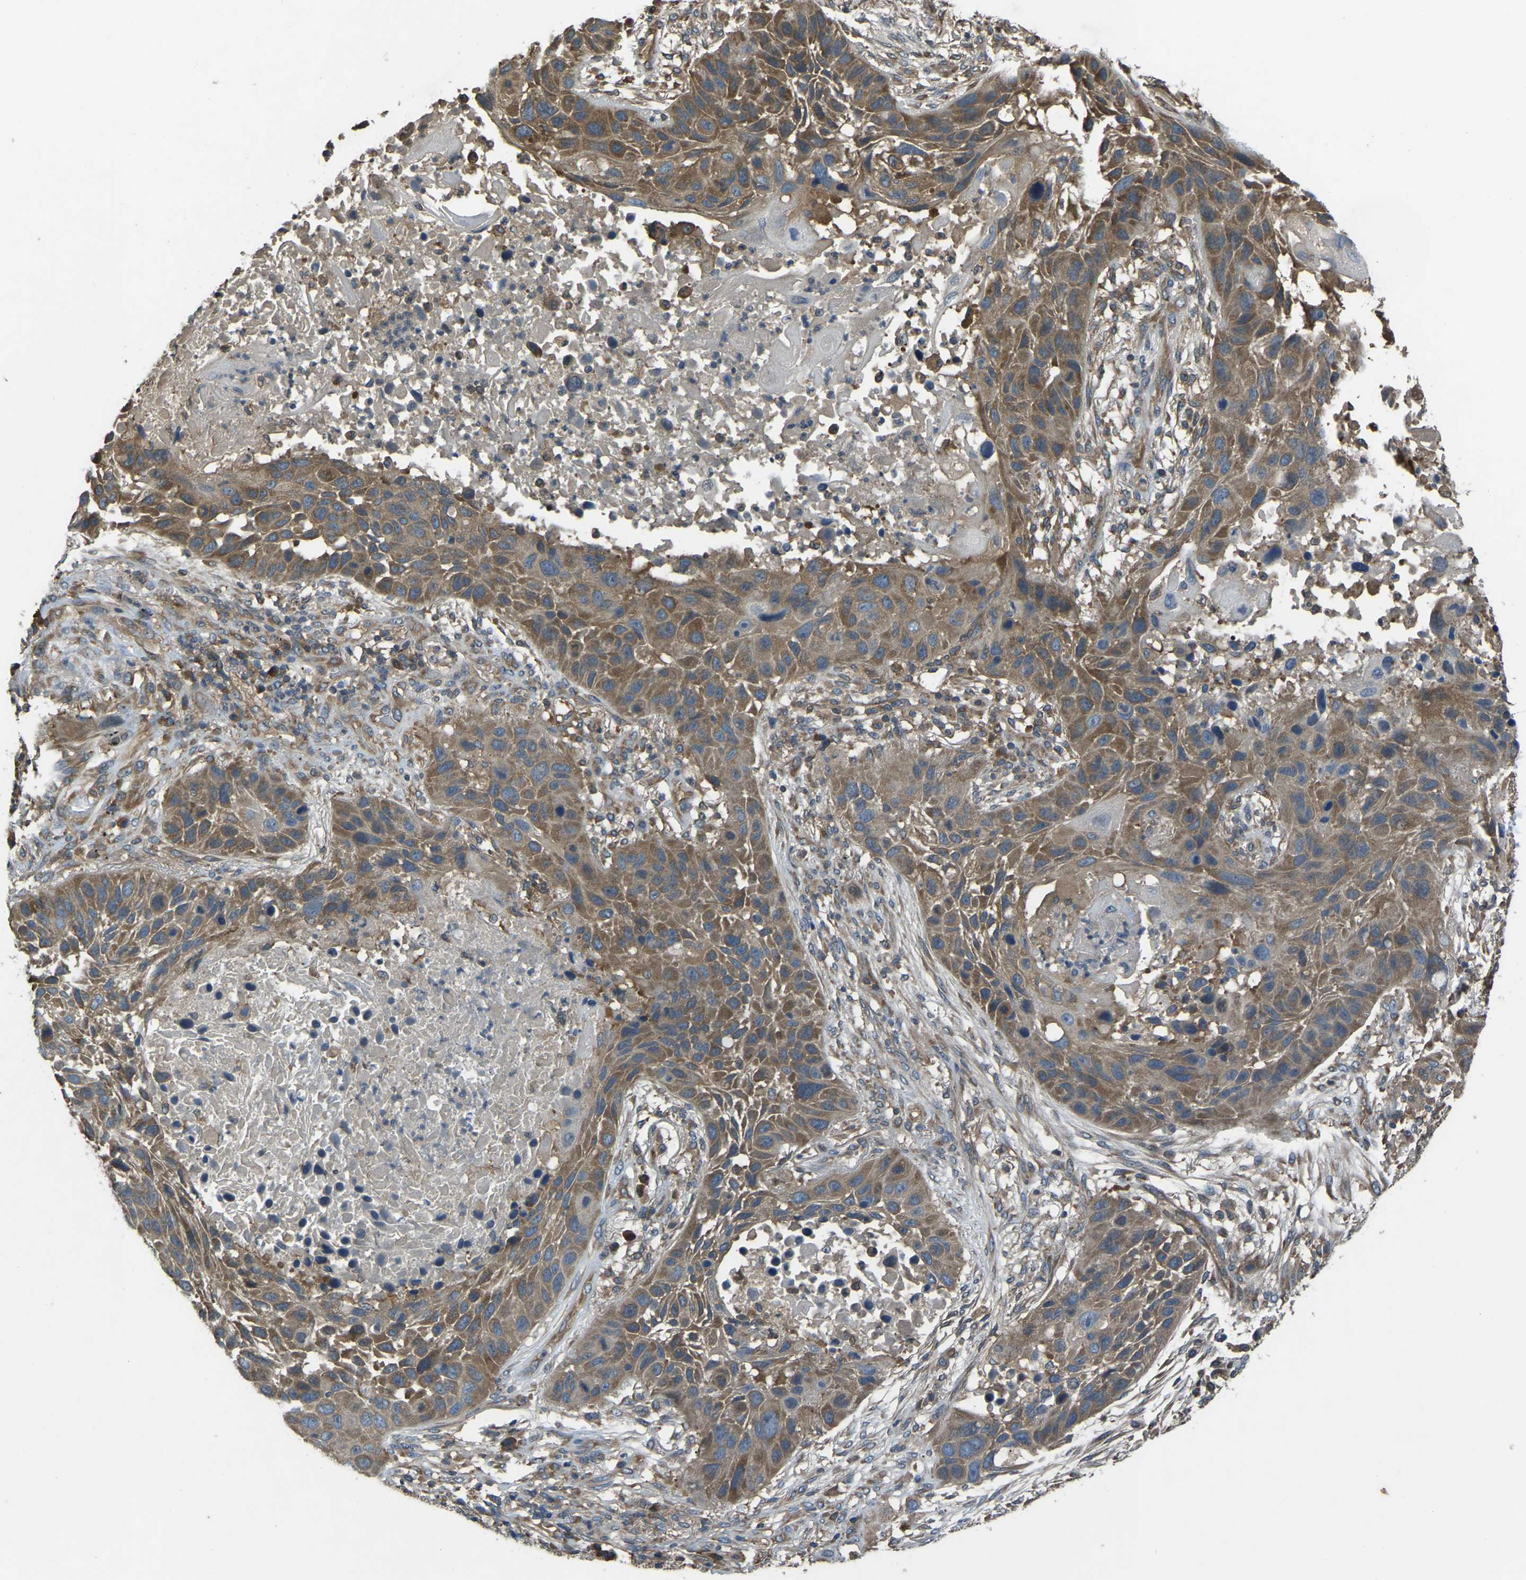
{"staining": {"intensity": "moderate", "quantity": ">75%", "location": "cytoplasmic/membranous"}, "tissue": "lung cancer", "cell_type": "Tumor cells", "image_type": "cancer", "snomed": [{"axis": "morphology", "description": "Squamous cell carcinoma, NOS"}, {"axis": "topography", "description": "Lung"}], "caption": "Brown immunohistochemical staining in human squamous cell carcinoma (lung) demonstrates moderate cytoplasmic/membranous expression in about >75% of tumor cells.", "gene": "AIMP1", "patient": {"sex": "male", "age": 57}}